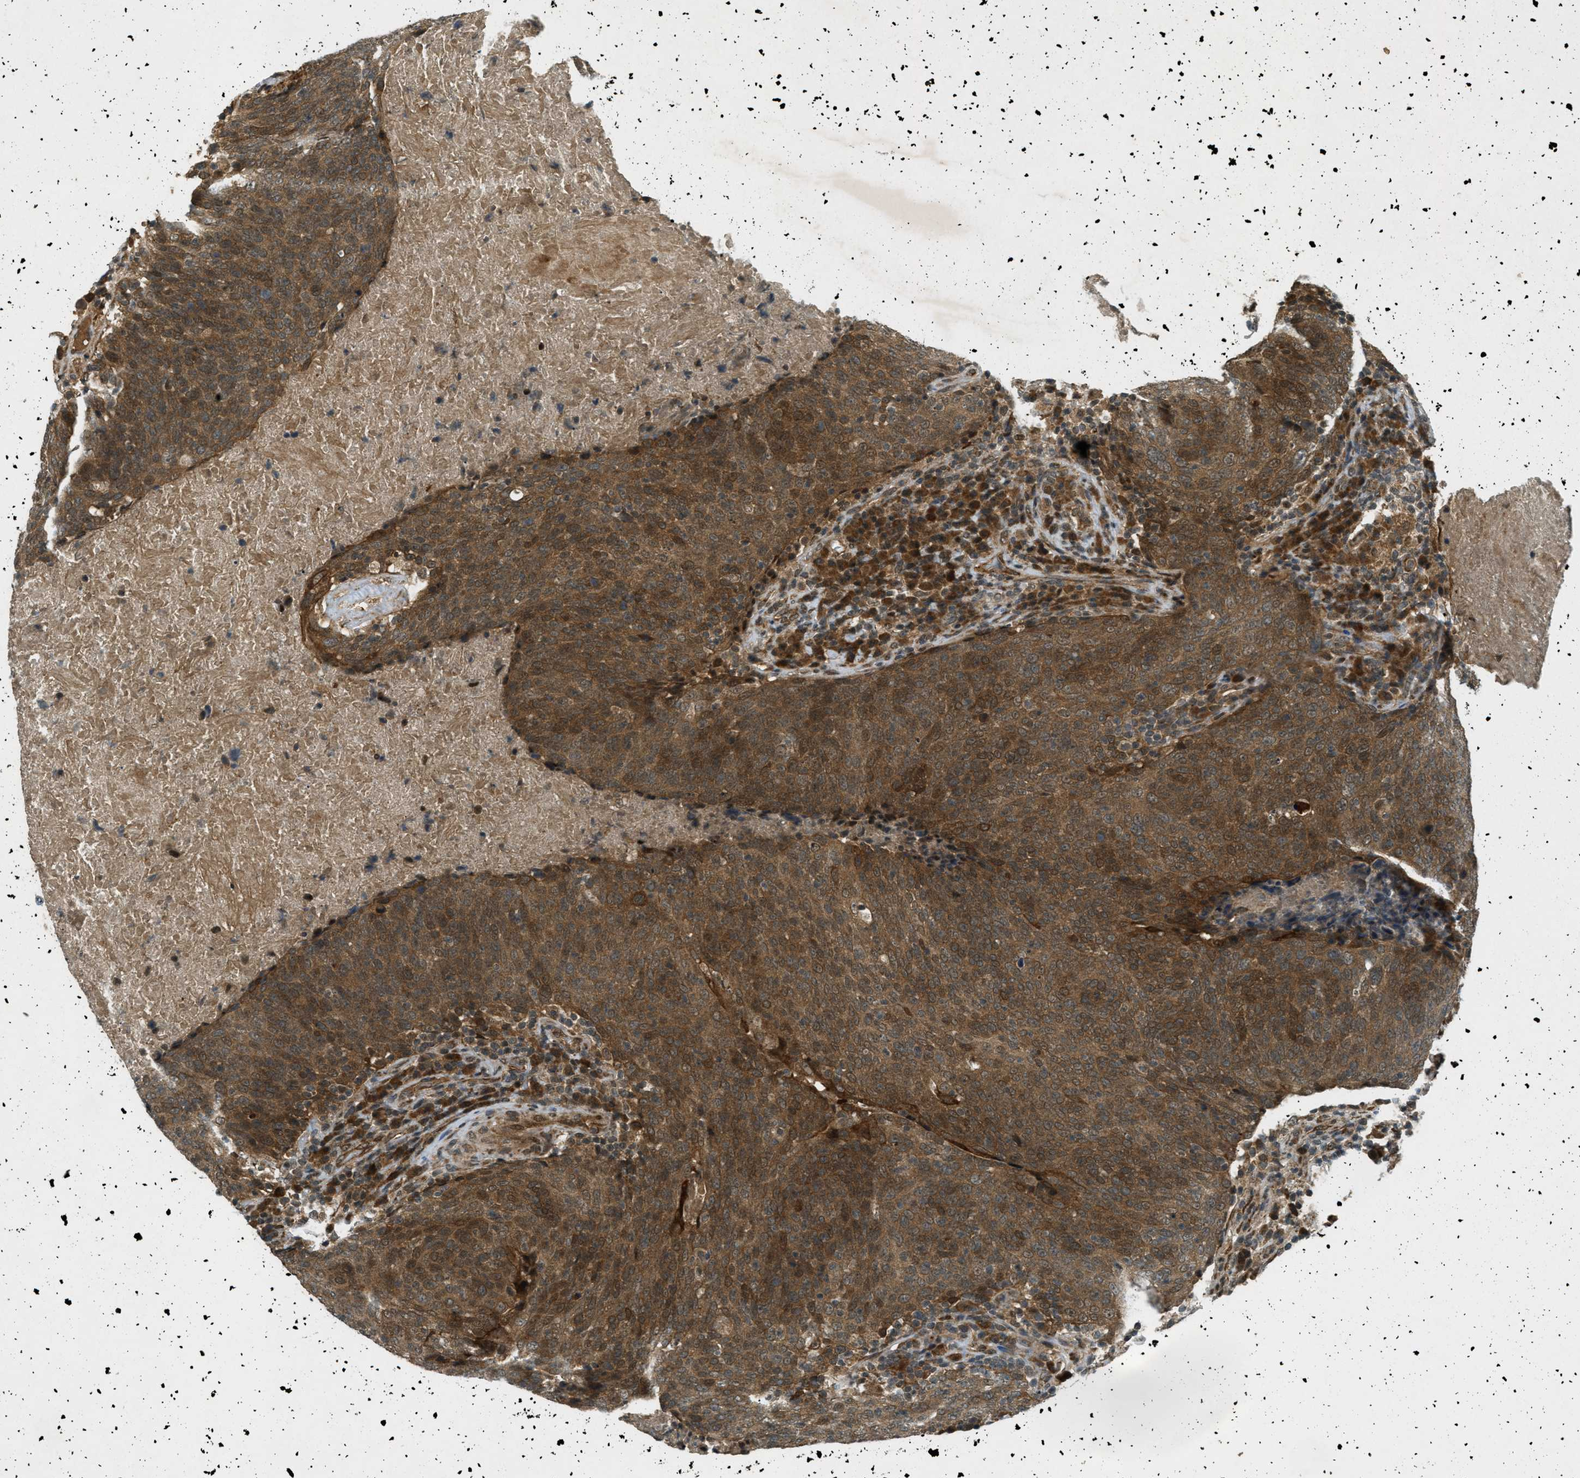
{"staining": {"intensity": "strong", "quantity": ">75%", "location": "cytoplasmic/membranous"}, "tissue": "head and neck cancer", "cell_type": "Tumor cells", "image_type": "cancer", "snomed": [{"axis": "morphology", "description": "Squamous cell carcinoma, NOS"}, {"axis": "morphology", "description": "Squamous cell carcinoma, metastatic, NOS"}, {"axis": "topography", "description": "Lymph node"}, {"axis": "topography", "description": "Head-Neck"}], "caption": "A brown stain labels strong cytoplasmic/membranous positivity of a protein in human squamous cell carcinoma (head and neck) tumor cells.", "gene": "EIF2AK3", "patient": {"sex": "male", "age": 62}}